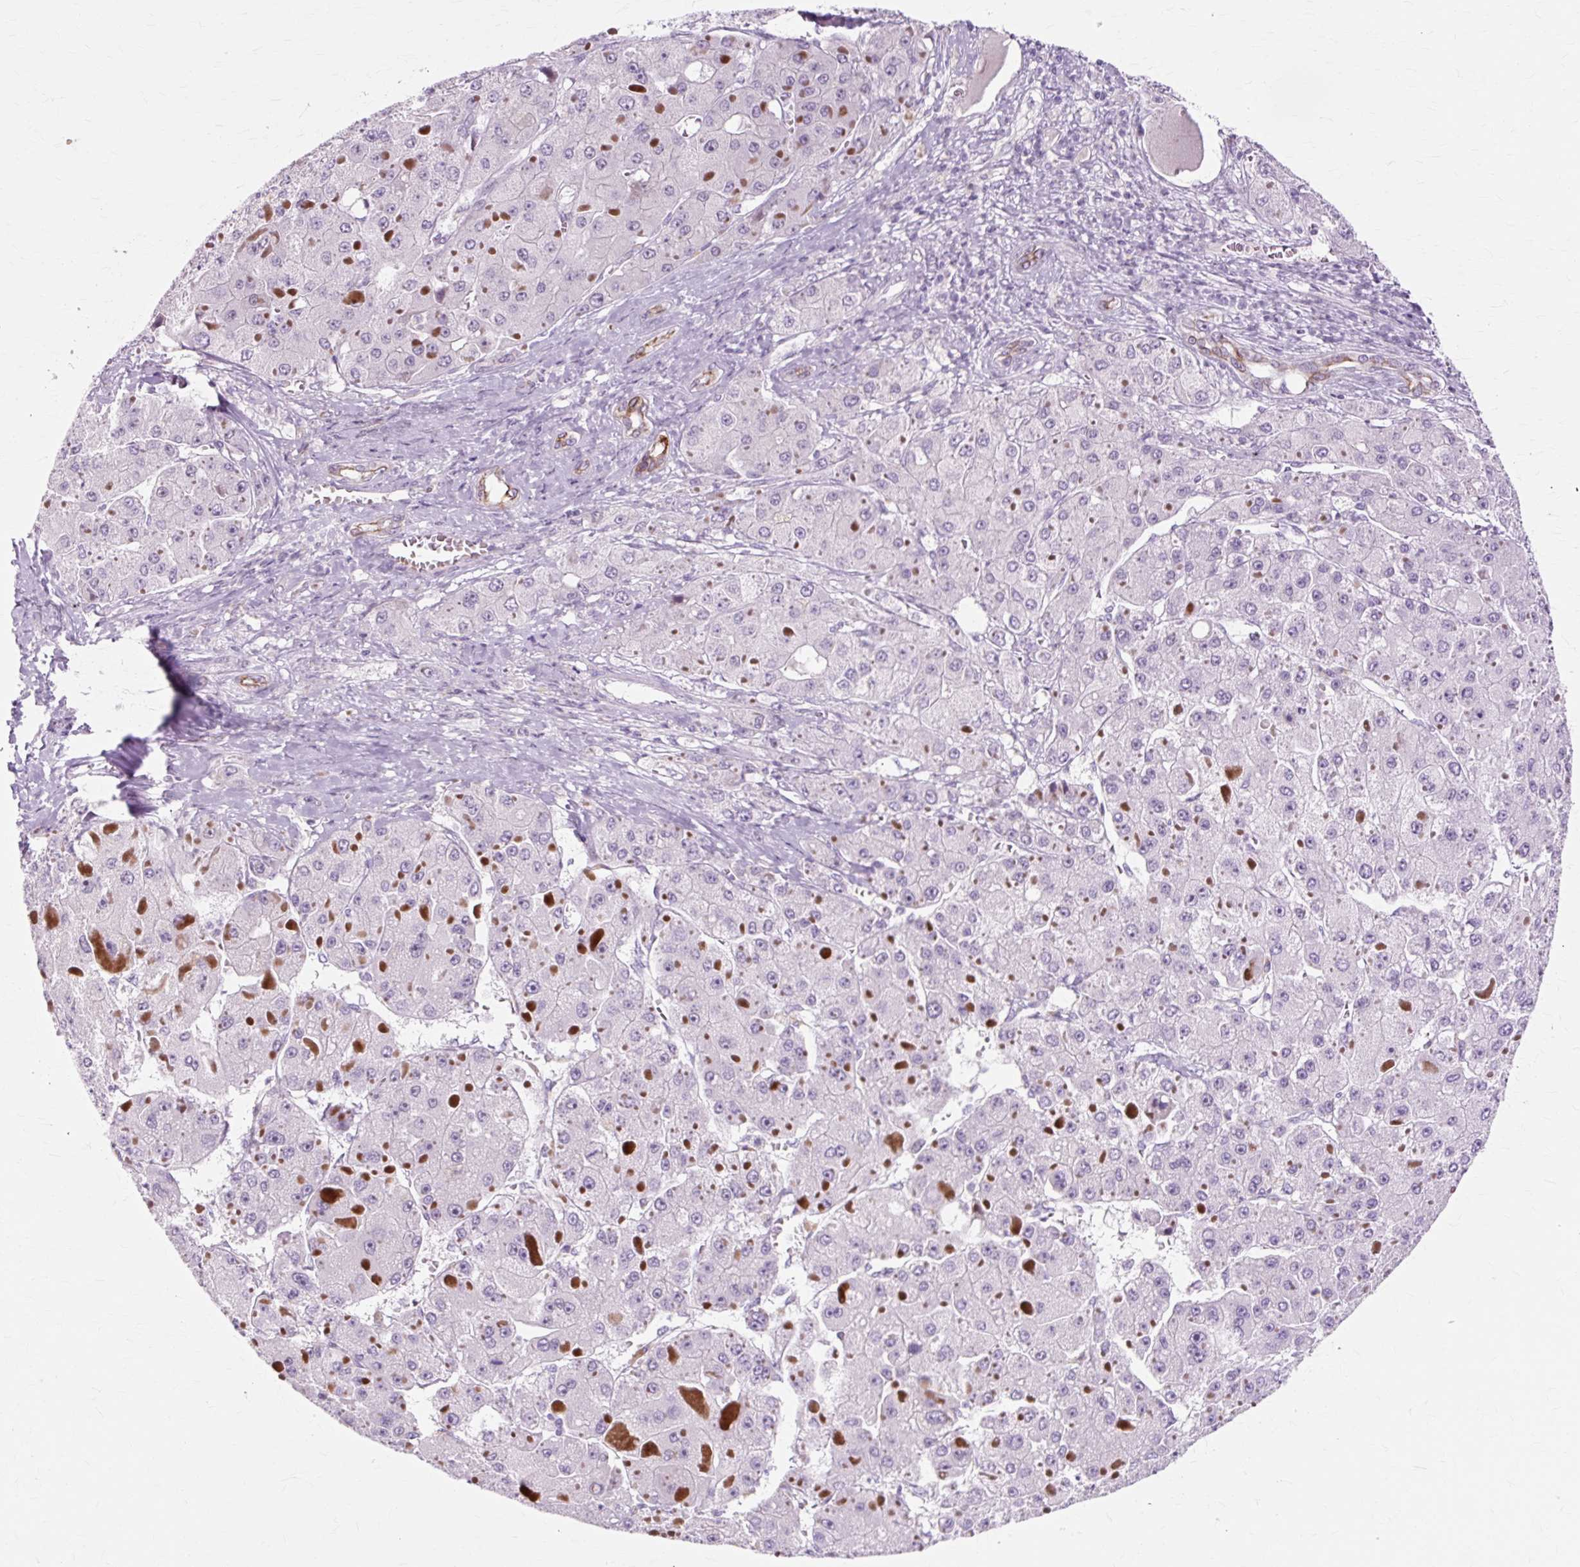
{"staining": {"intensity": "negative", "quantity": "none", "location": "none"}, "tissue": "liver cancer", "cell_type": "Tumor cells", "image_type": "cancer", "snomed": [{"axis": "morphology", "description": "Carcinoma, Hepatocellular, NOS"}, {"axis": "topography", "description": "Liver"}], "caption": "Liver cancer was stained to show a protein in brown. There is no significant staining in tumor cells.", "gene": "IRX2", "patient": {"sex": "female", "age": 73}}